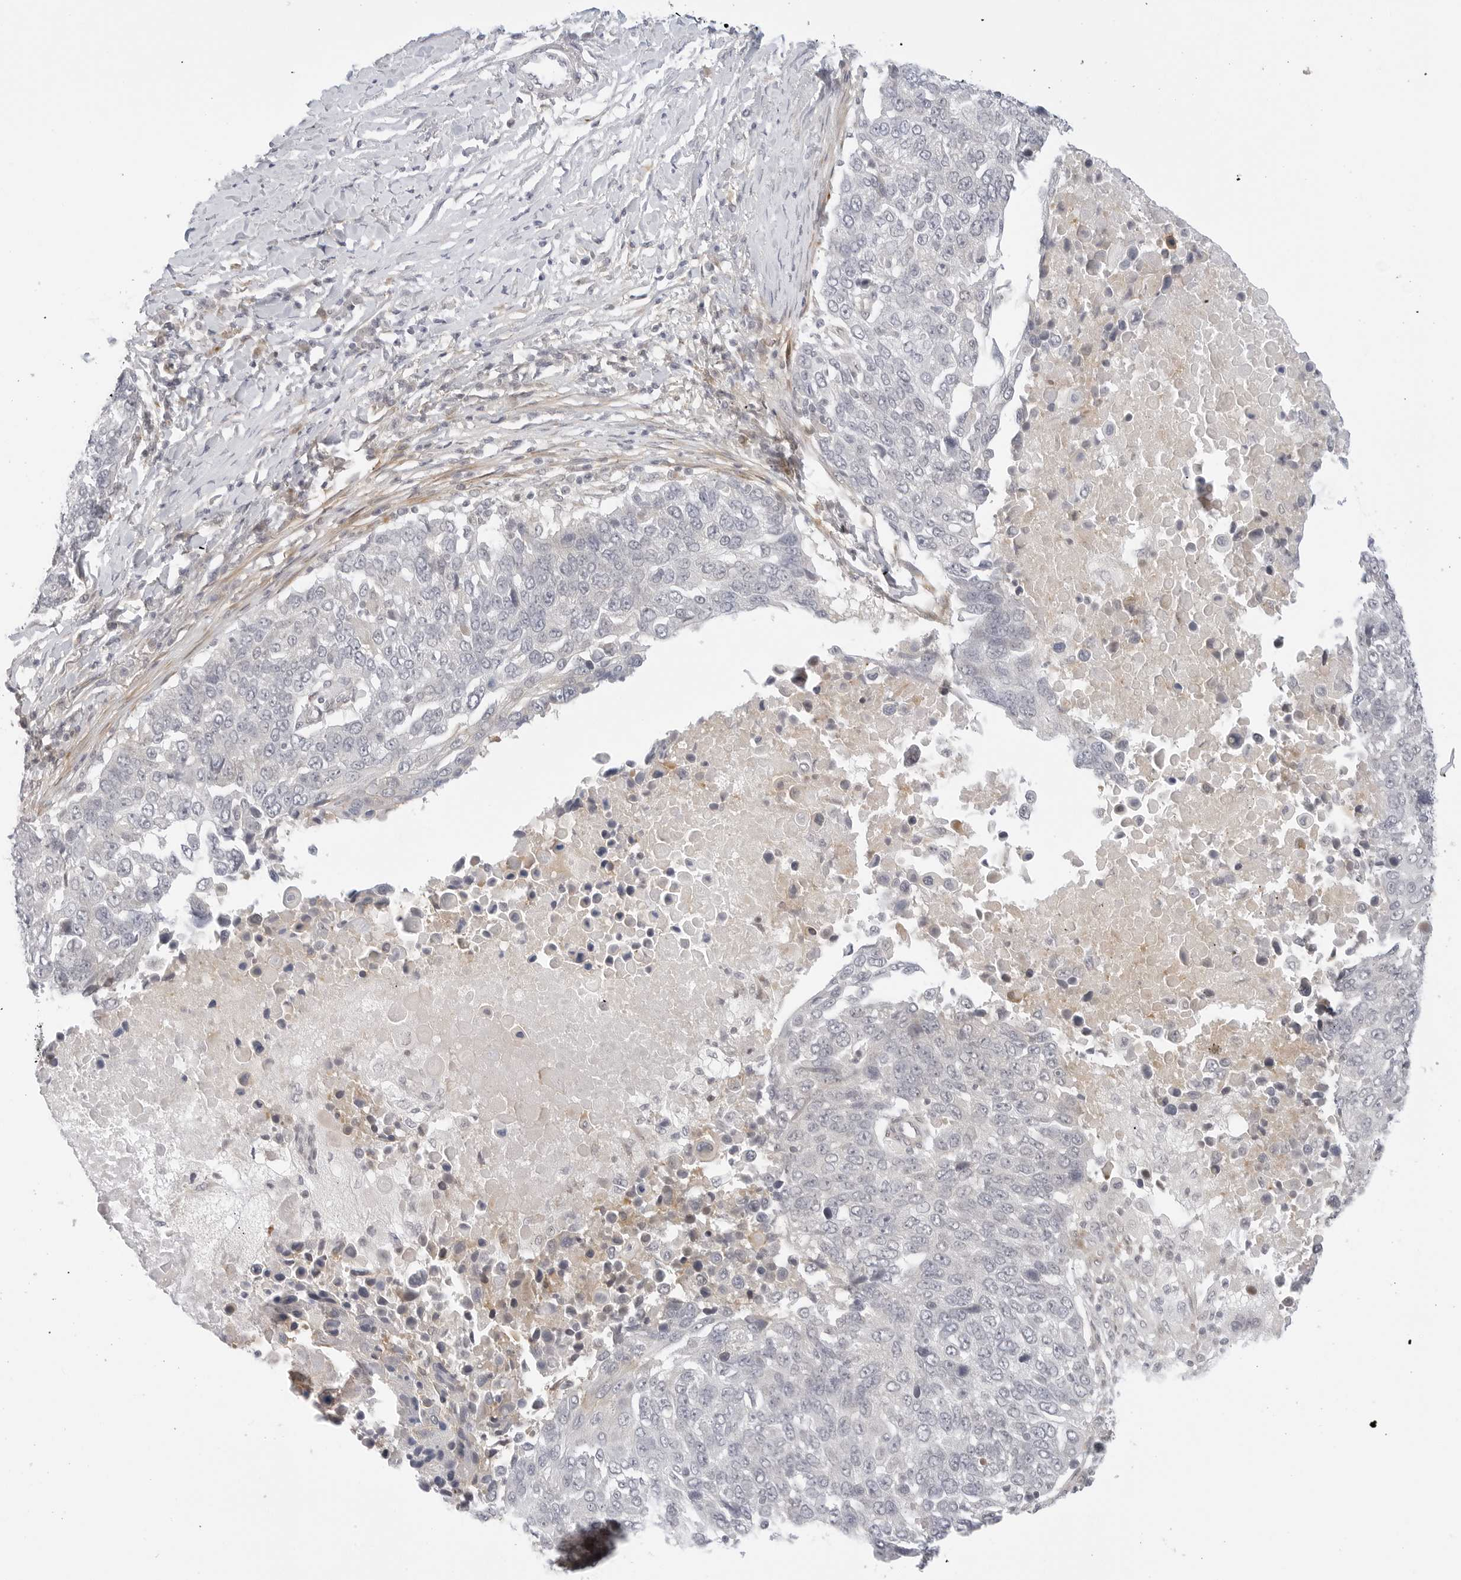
{"staining": {"intensity": "strong", "quantity": "<25%", "location": "cytoplasmic/membranous"}, "tissue": "lung cancer", "cell_type": "Tumor cells", "image_type": "cancer", "snomed": [{"axis": "morphology", "description": "Squamous cell carcinoma, NOS"}, {"axis": "topography", "description": "Lung"}], "caption": "IHC (DAB (3,3'-diaminobenzidine)) staining of squamous cell carcinoma (lung) demonstrates strong cytoplasmic/membranous protein staining in approximately <25% of tumor cells.", "gene": "TCP1", "patient": {"sex": "male", "age": 66}}